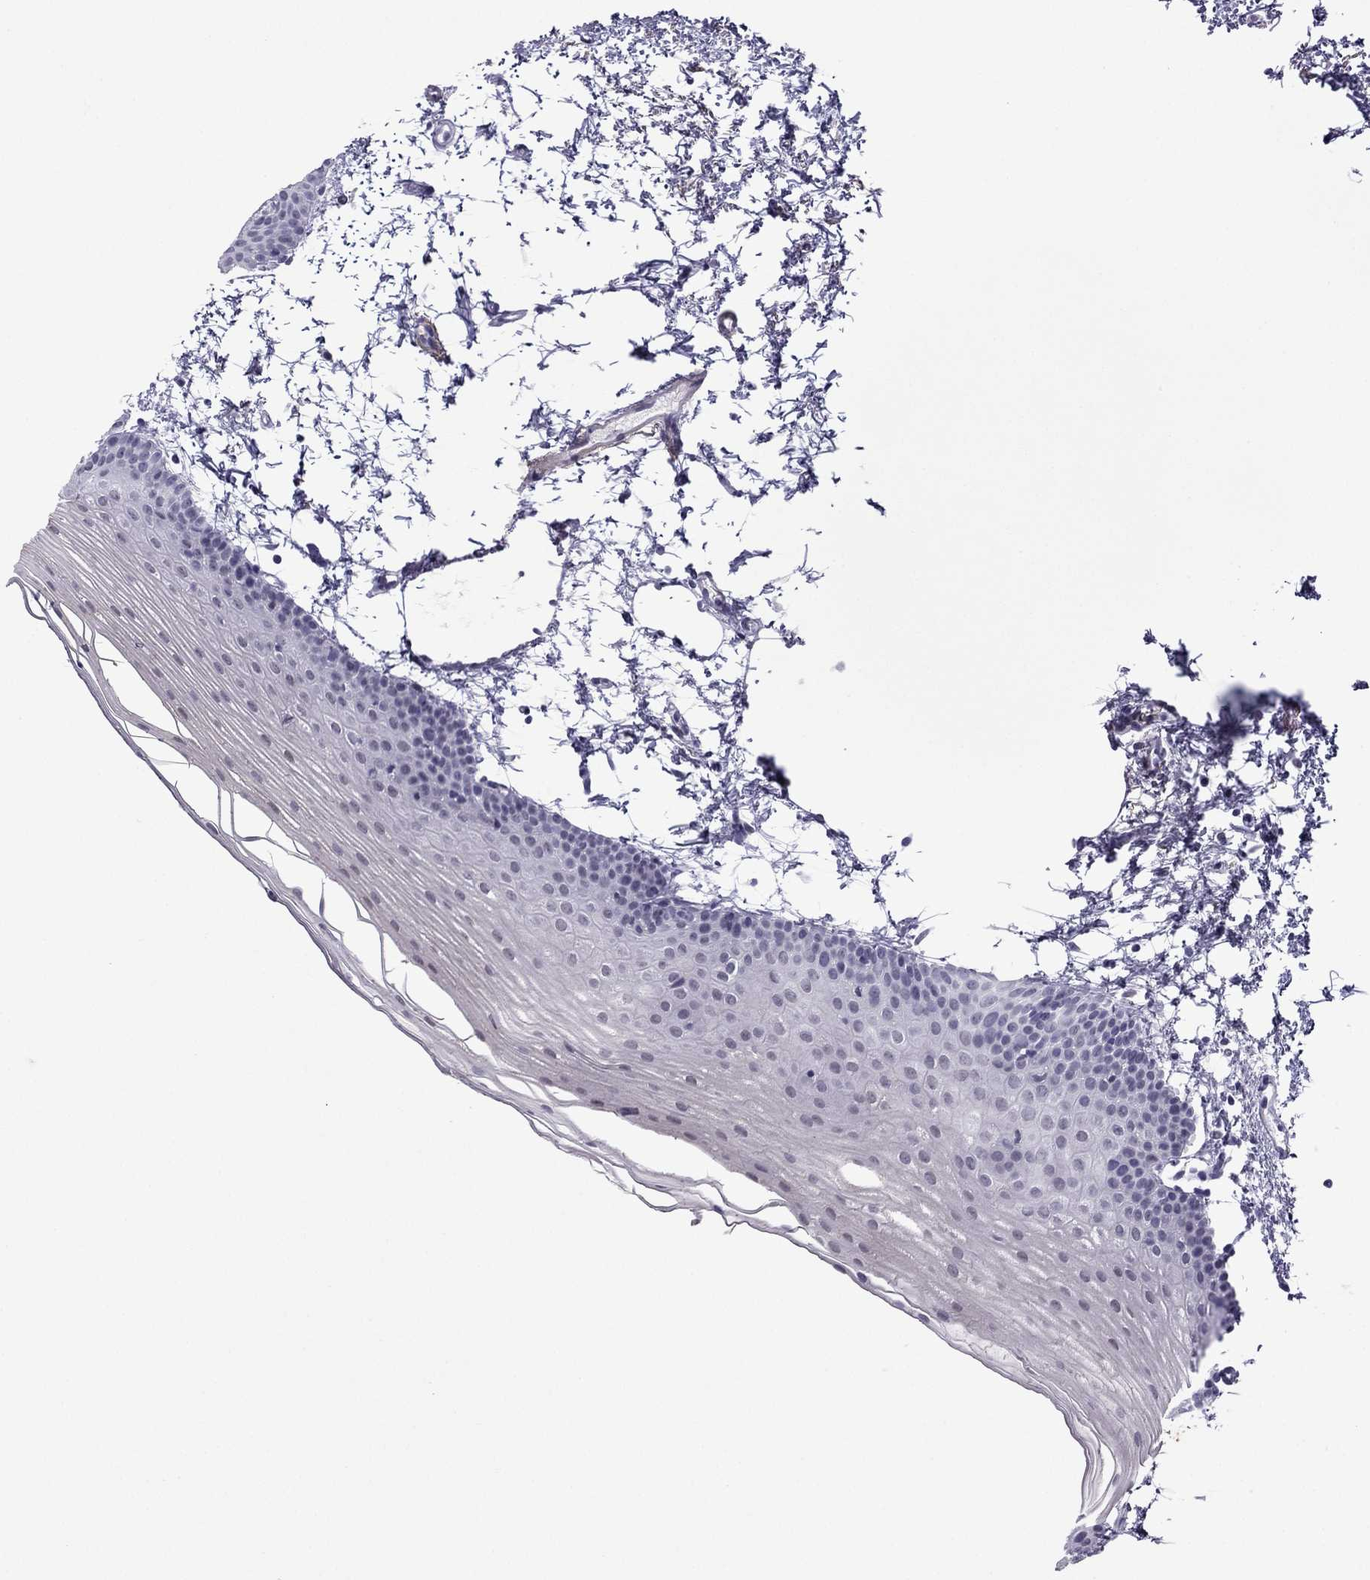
{"staining": {"intensity": "negative", "quantity": "none", "location": "none"}, "tissue": "oral mucosa", "cell_type": "Squamous epithelial cells", "image_type": "normal", "snomed": [{"axis": "morphology", "description": "Normal tissue, NOS"}, {"axis": "topography", "description": "Oral tissue"}], "caption": "Oral mucosa was stained to show a protein in brown. There is no significant positivity in squamous epithelial cells. (DAB (3,3'-diaminobenzidine) immunohistochemistry visualized using brightfield microscopy, high magnification).", "gene": "MYLK3", "patient": {"sex": "female", "age": 57}}